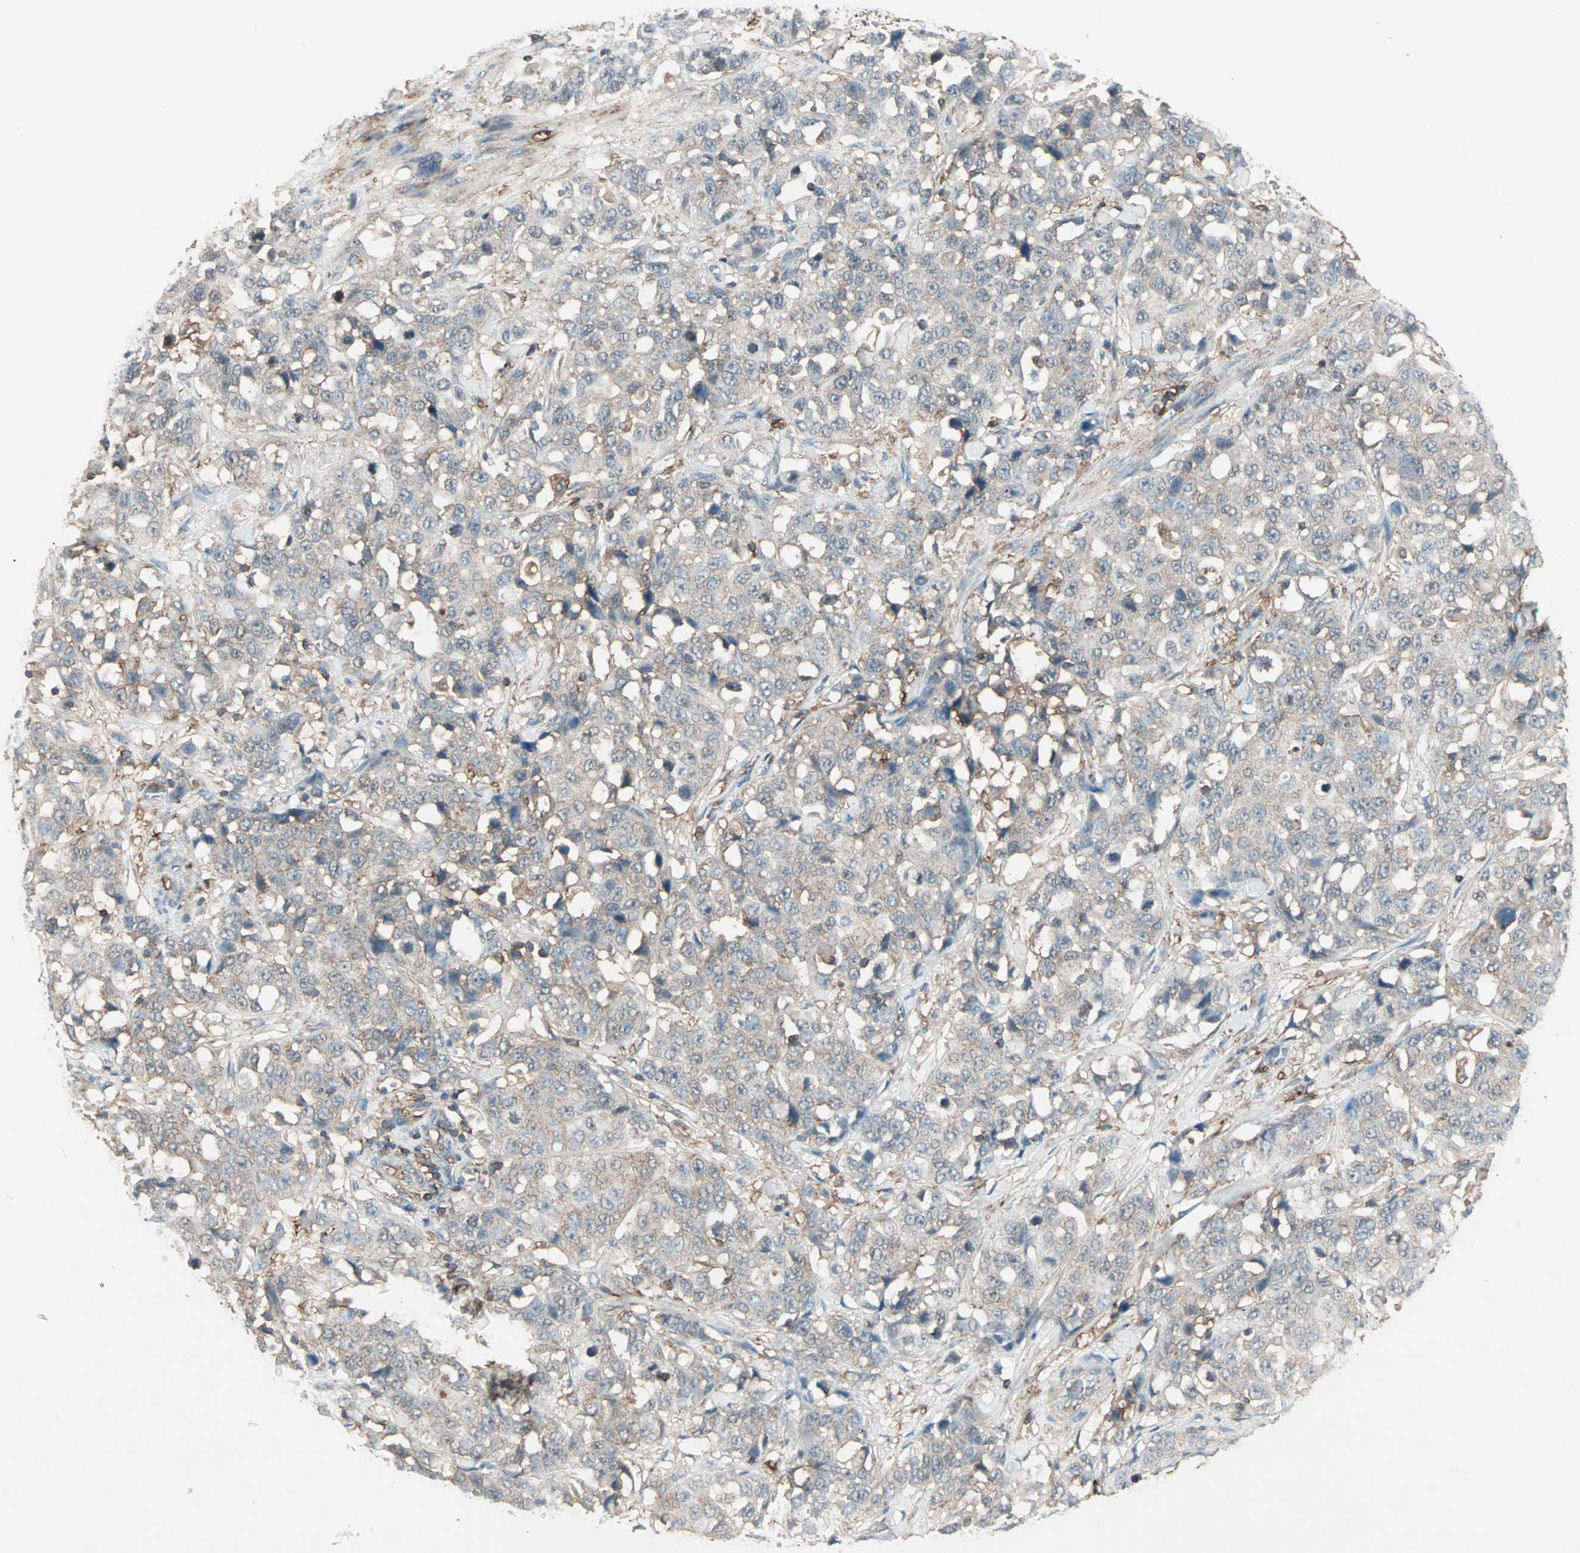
{"staining": {"intensity": "weak", "quantity": "25%-75%", "location": "cytoplasmic/membranous"}, "tissue": "stomach cancer", "cell_type": "Tumor cells", "image_type": "cancer", "snomed": [{"axis": "morphology", "description": "Normal tissue, NOS"}, {"axis": "morphology", "description": "Adenocarcinoma, NOS"}, {"axis": "topography", "description": "Stomach"}], "caption": "A brown stain labels weak cytoplasmic/membranous staining of a protein in adenocarcinoma (stomach) tumor cells.", "gene": "MMP3", "patient": {"sex": "male", "age": 48}}